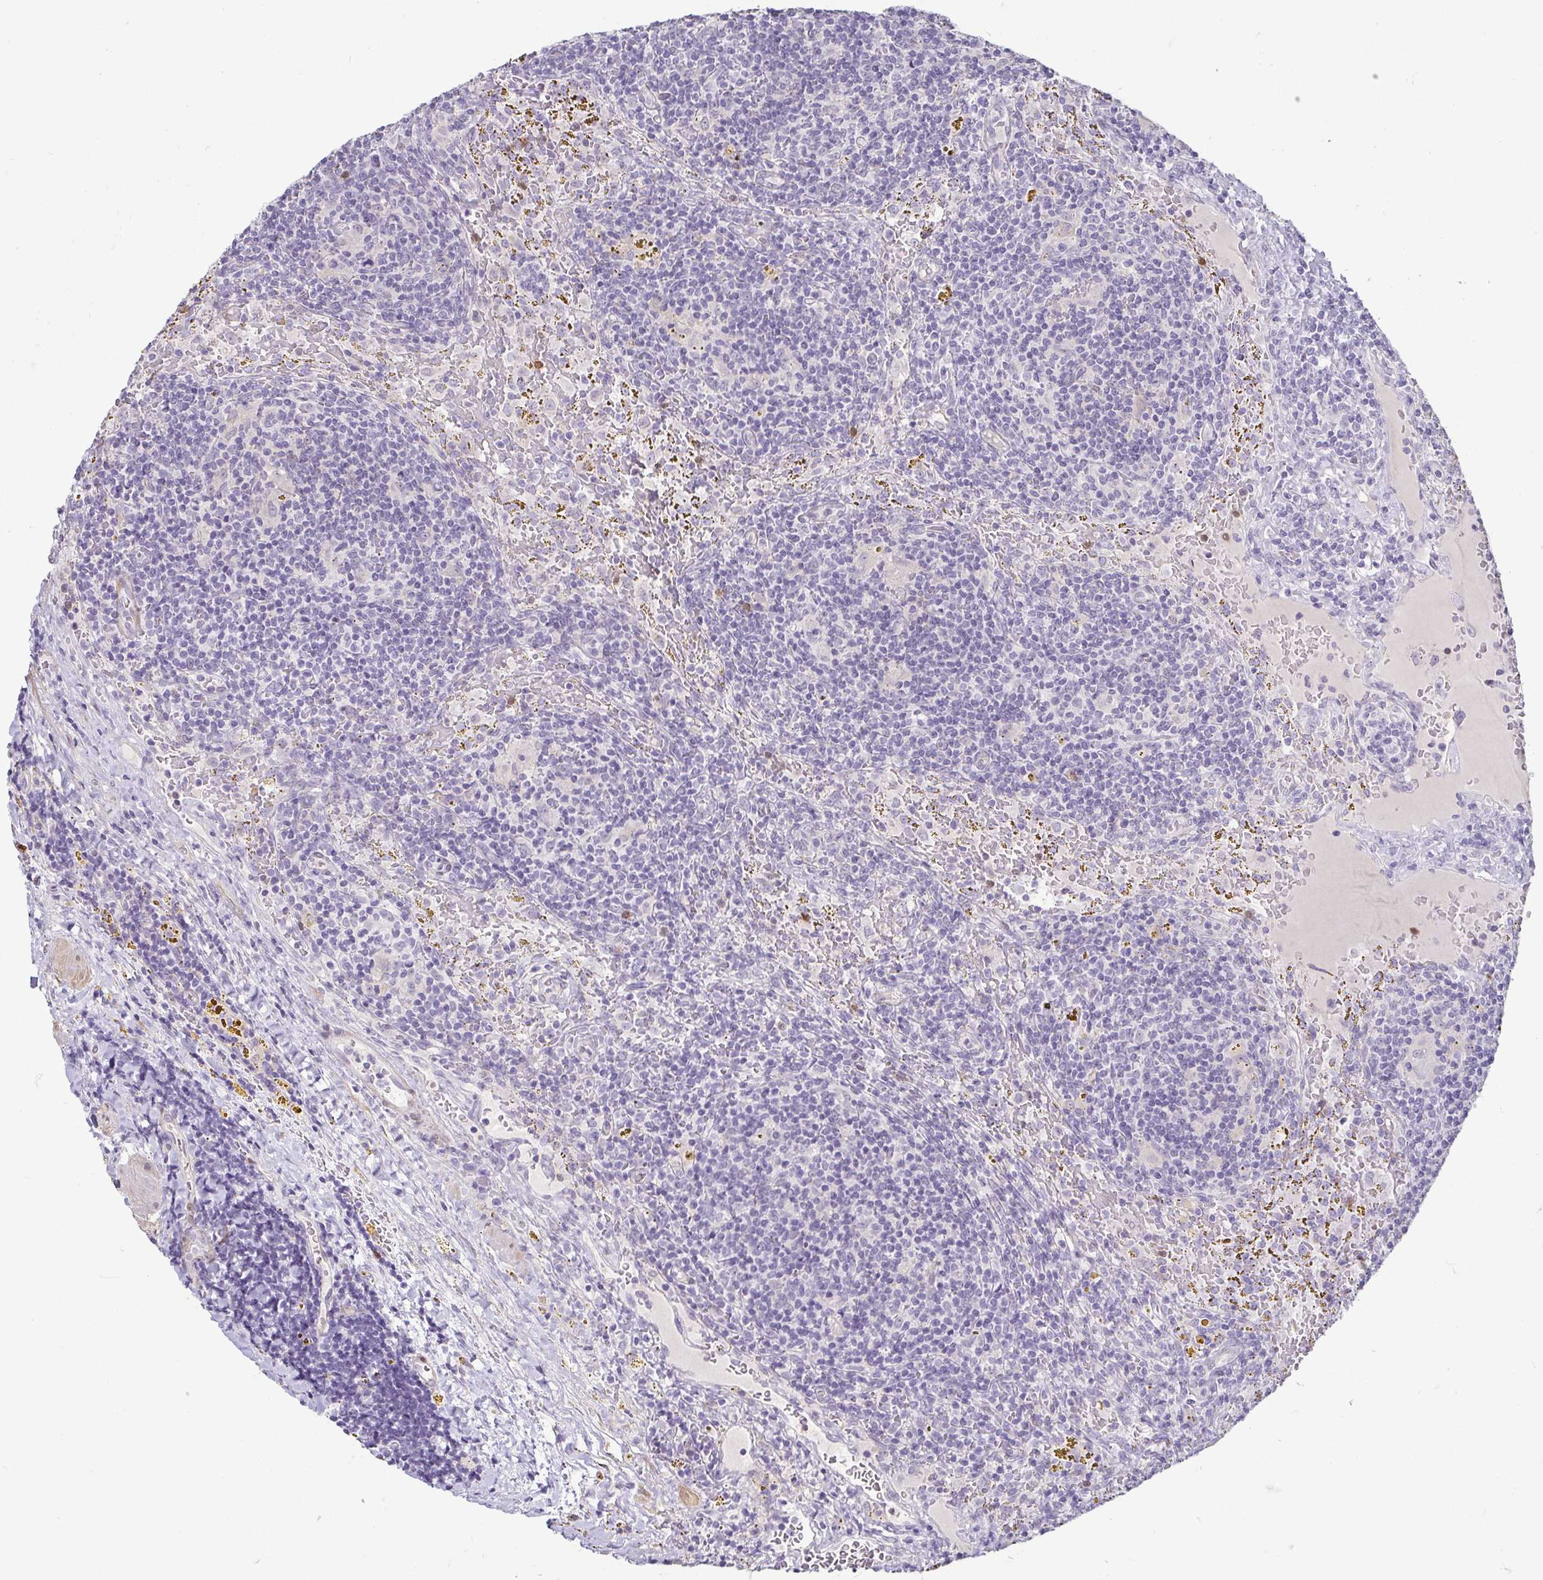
{"staining": {"intensity": "negative", "quantity": "none", "location": "none"}, "tissue": "lymphoma", "cell_type": "Tumor cells", "image_type": "cancer", "snomed": [{"axis": "morphology", "description": "Malignant lymphoma, non-Hodgkin's type, Low grade"}, {"axis": "topography", "description": "Spleen"}], "caption": "Tumor cells show no significant positivity in lymphoma.", "gene": "HOPX", "patient": {"sex": "female", "age": 70}}